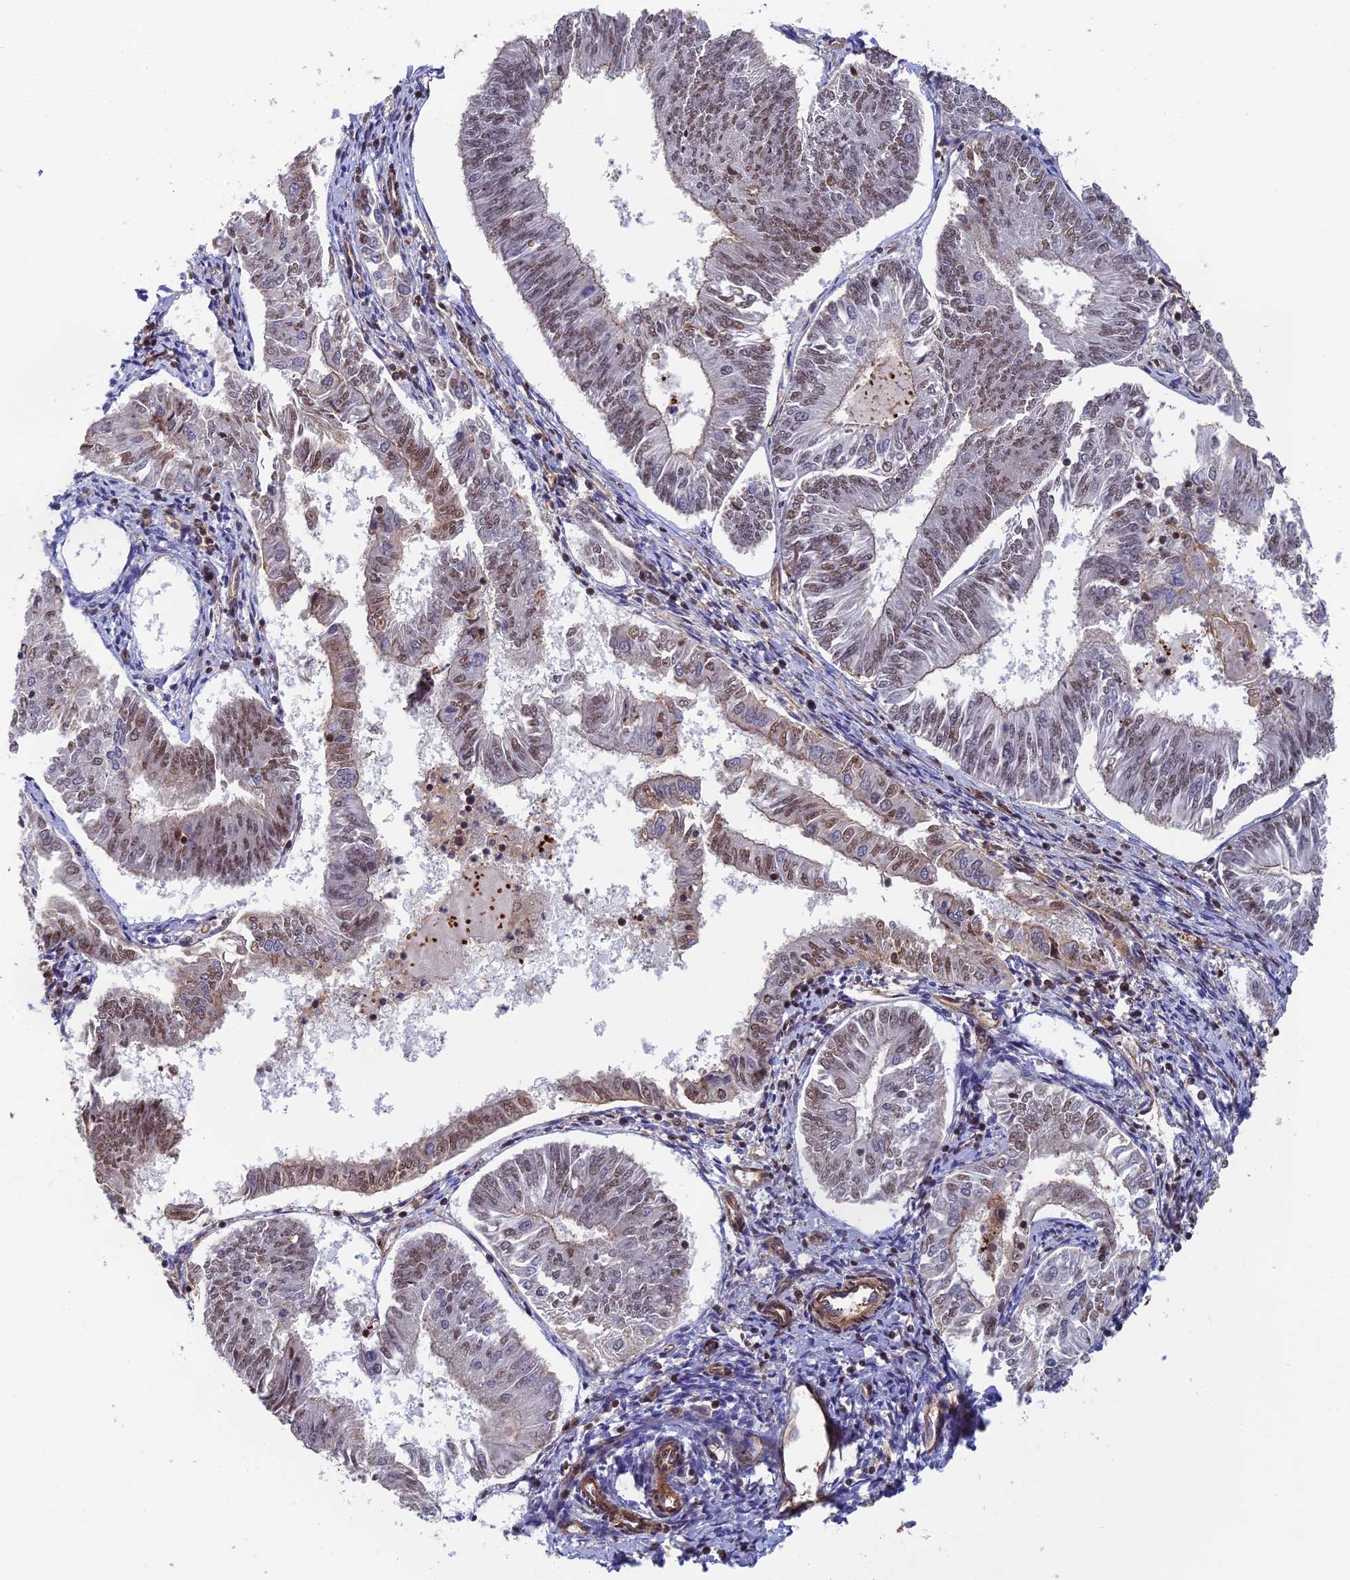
{"staining": {"intensity": "moderate", "quantity": "25%-75%", "location": "cytoplasmic/membranous,nuclear"}, "tissue": "endometrial cancer", "cell_type": "Tumor cells", "image_type": "cancer", "snomed": [{"axis": "morphology", "description": "Adenocarcinoma, NOS"}, {"axis": "topography", "description": "Endometrium"}], "caption": "Moderate cytoplasmic/membranous and nuclear staining for a protein is appreciated in about 25%-75% of tumor cells of endometrial adenocarcinoma using immunohistochemistry.", "gene": "OSBPL1A", "patient": {"sex": "female", "age": 58}}